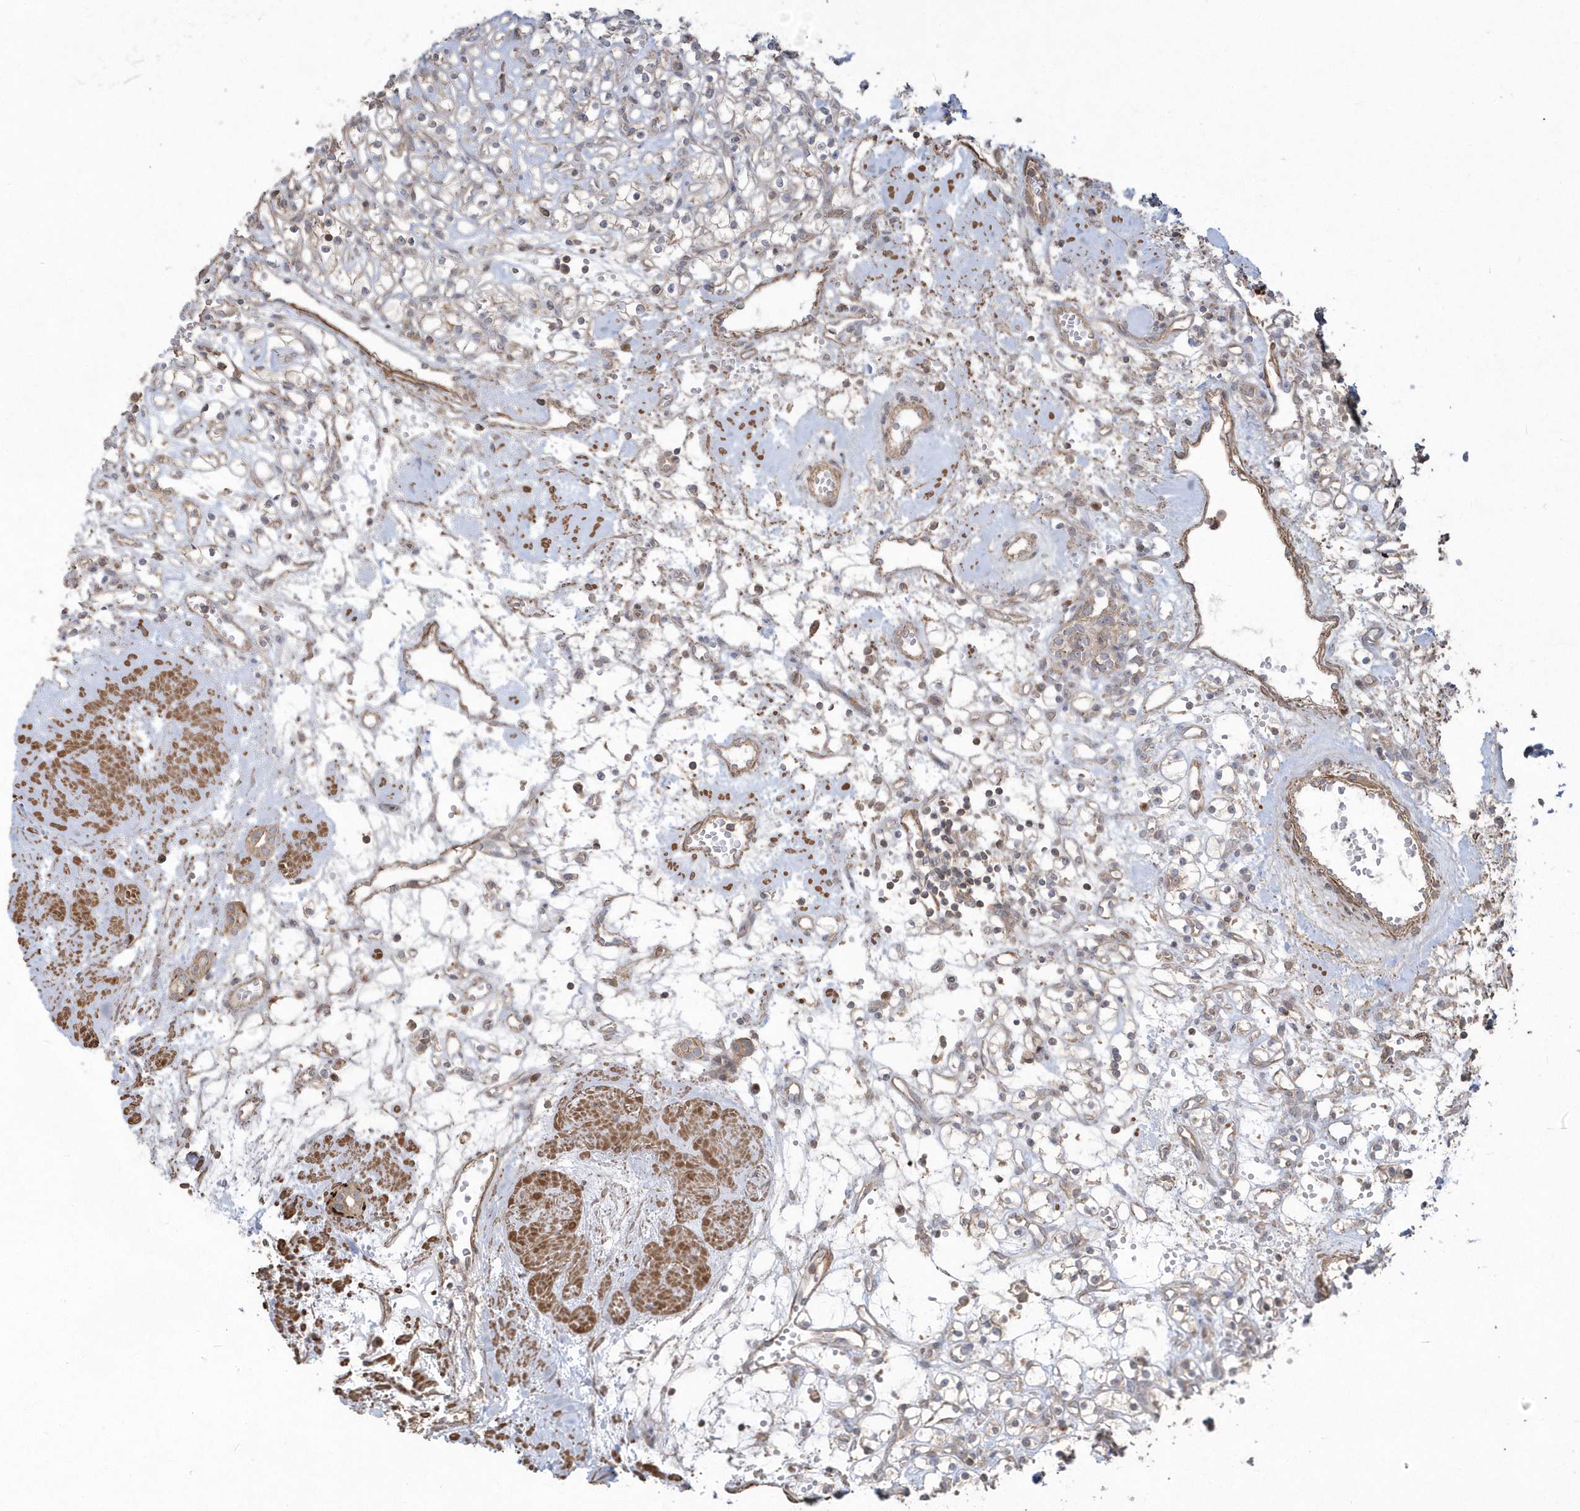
{"staining": {"intensity": "negative", "quantity": "none", "location": "none"}, "tissue": "renal cancer", "cell_type": "Tumor cells", "image_type": "cancer", "snomed": [{"axis": "morphology", "description": "Adenocarcinoma, NOS"}, {"axis": "topography", "description": "Kidney"}], "caption": "This image is of renal adenocarcinoma stained with immunohistochemistry (IHC) to label a protein in brown with the nuclei are counter-stained blue. There is no staining in tumor cells.", "gene": "ARMC8", "patient": {"sex": "female", "age": 59}}